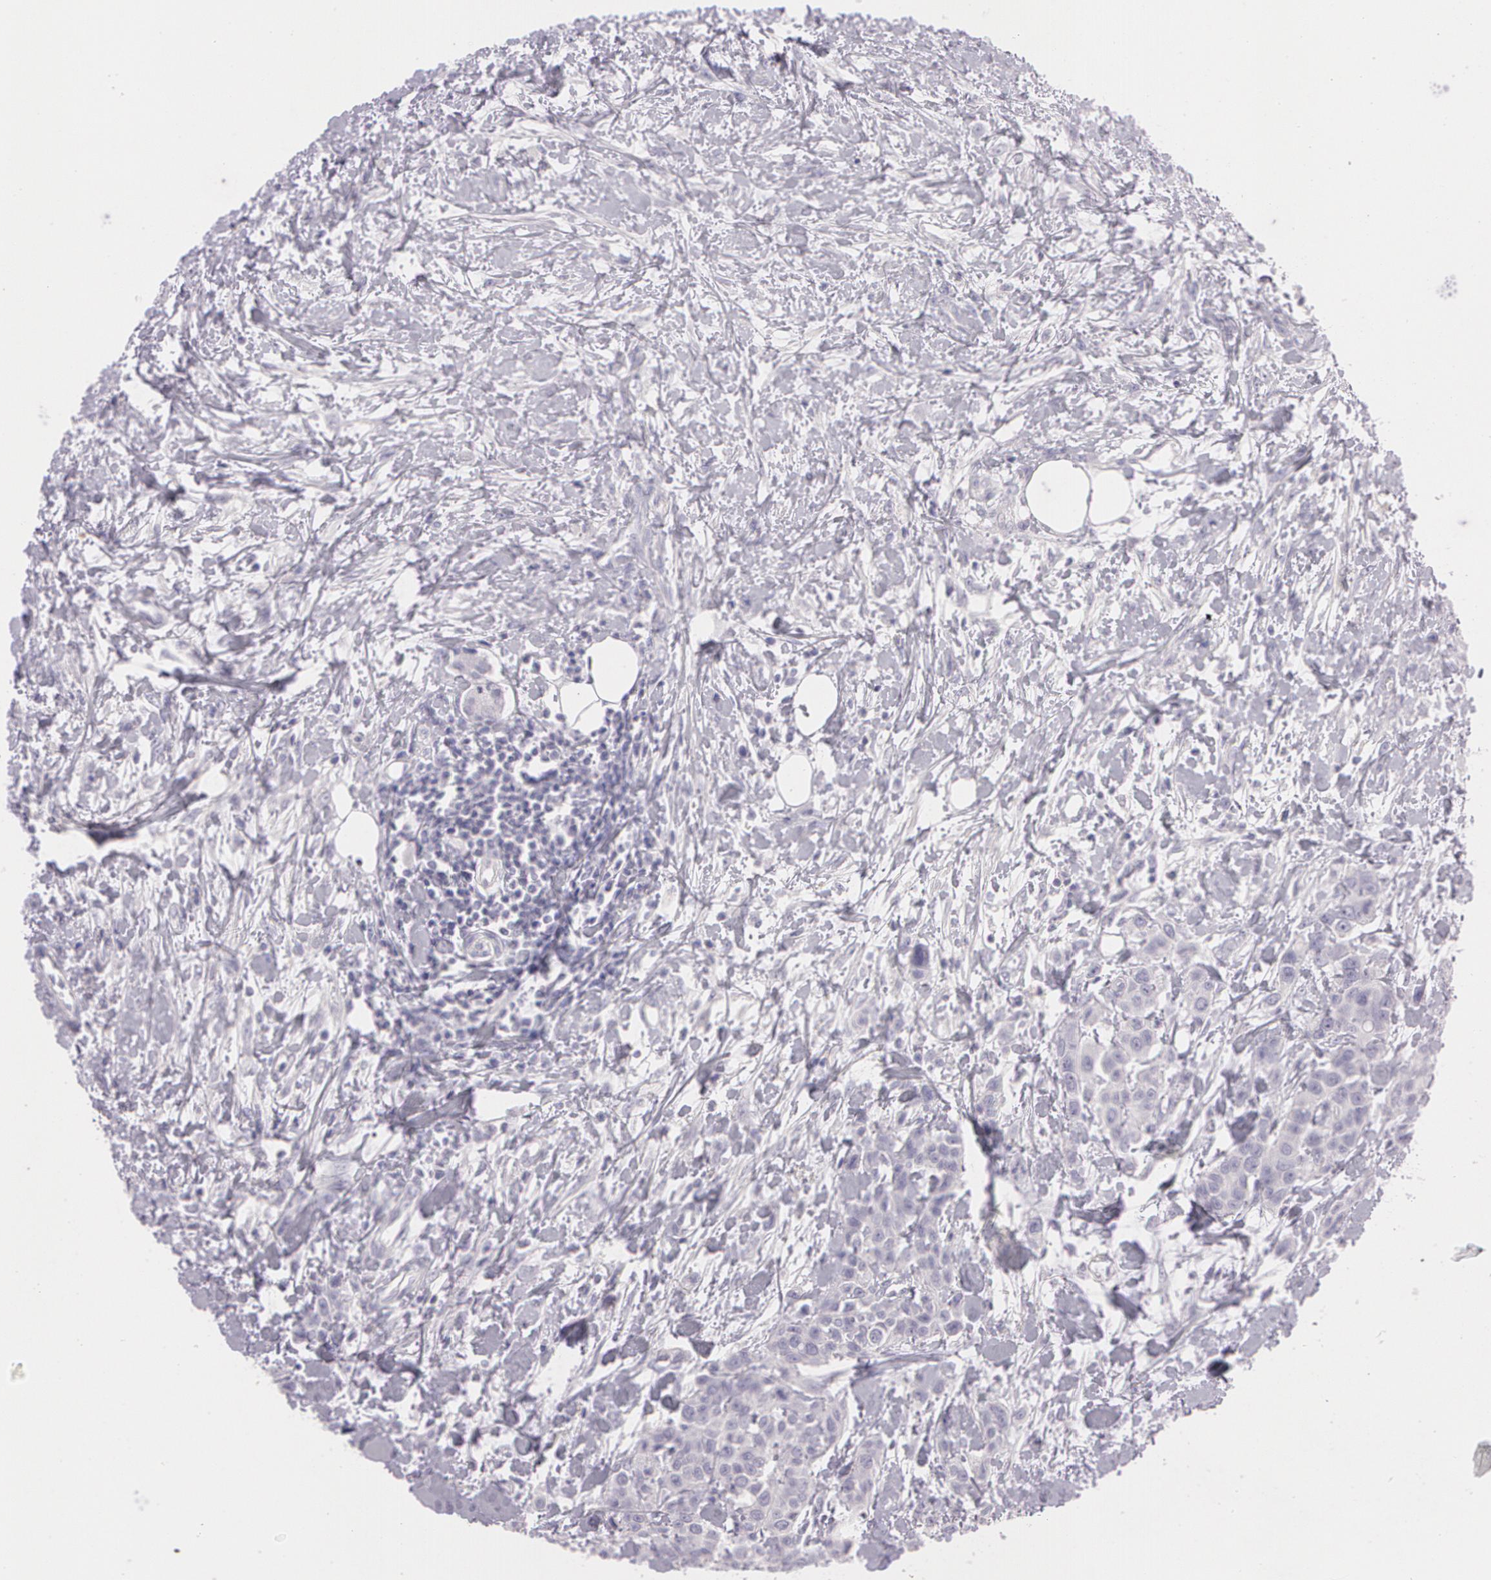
{"staining": {"intensity": "negative", "quantity": "none", "location": "none"}, "tissue": "urothelial cancer", "cell_type": "Tumor cells", "image_type": "cancer", "snomed": [{"axis": "morphology", "description": "Urothelial carcinoma, High grade"}, {"axis": "topography", "description": "Urinary bladder"}], "caption": "High power microscopy image of an IHC micrograph of urothelial carcinoma (high-grade), revealing no significant expression in tumor cells.", "gene": "OTC", "patient": {"sex": "male", "age": 56}}